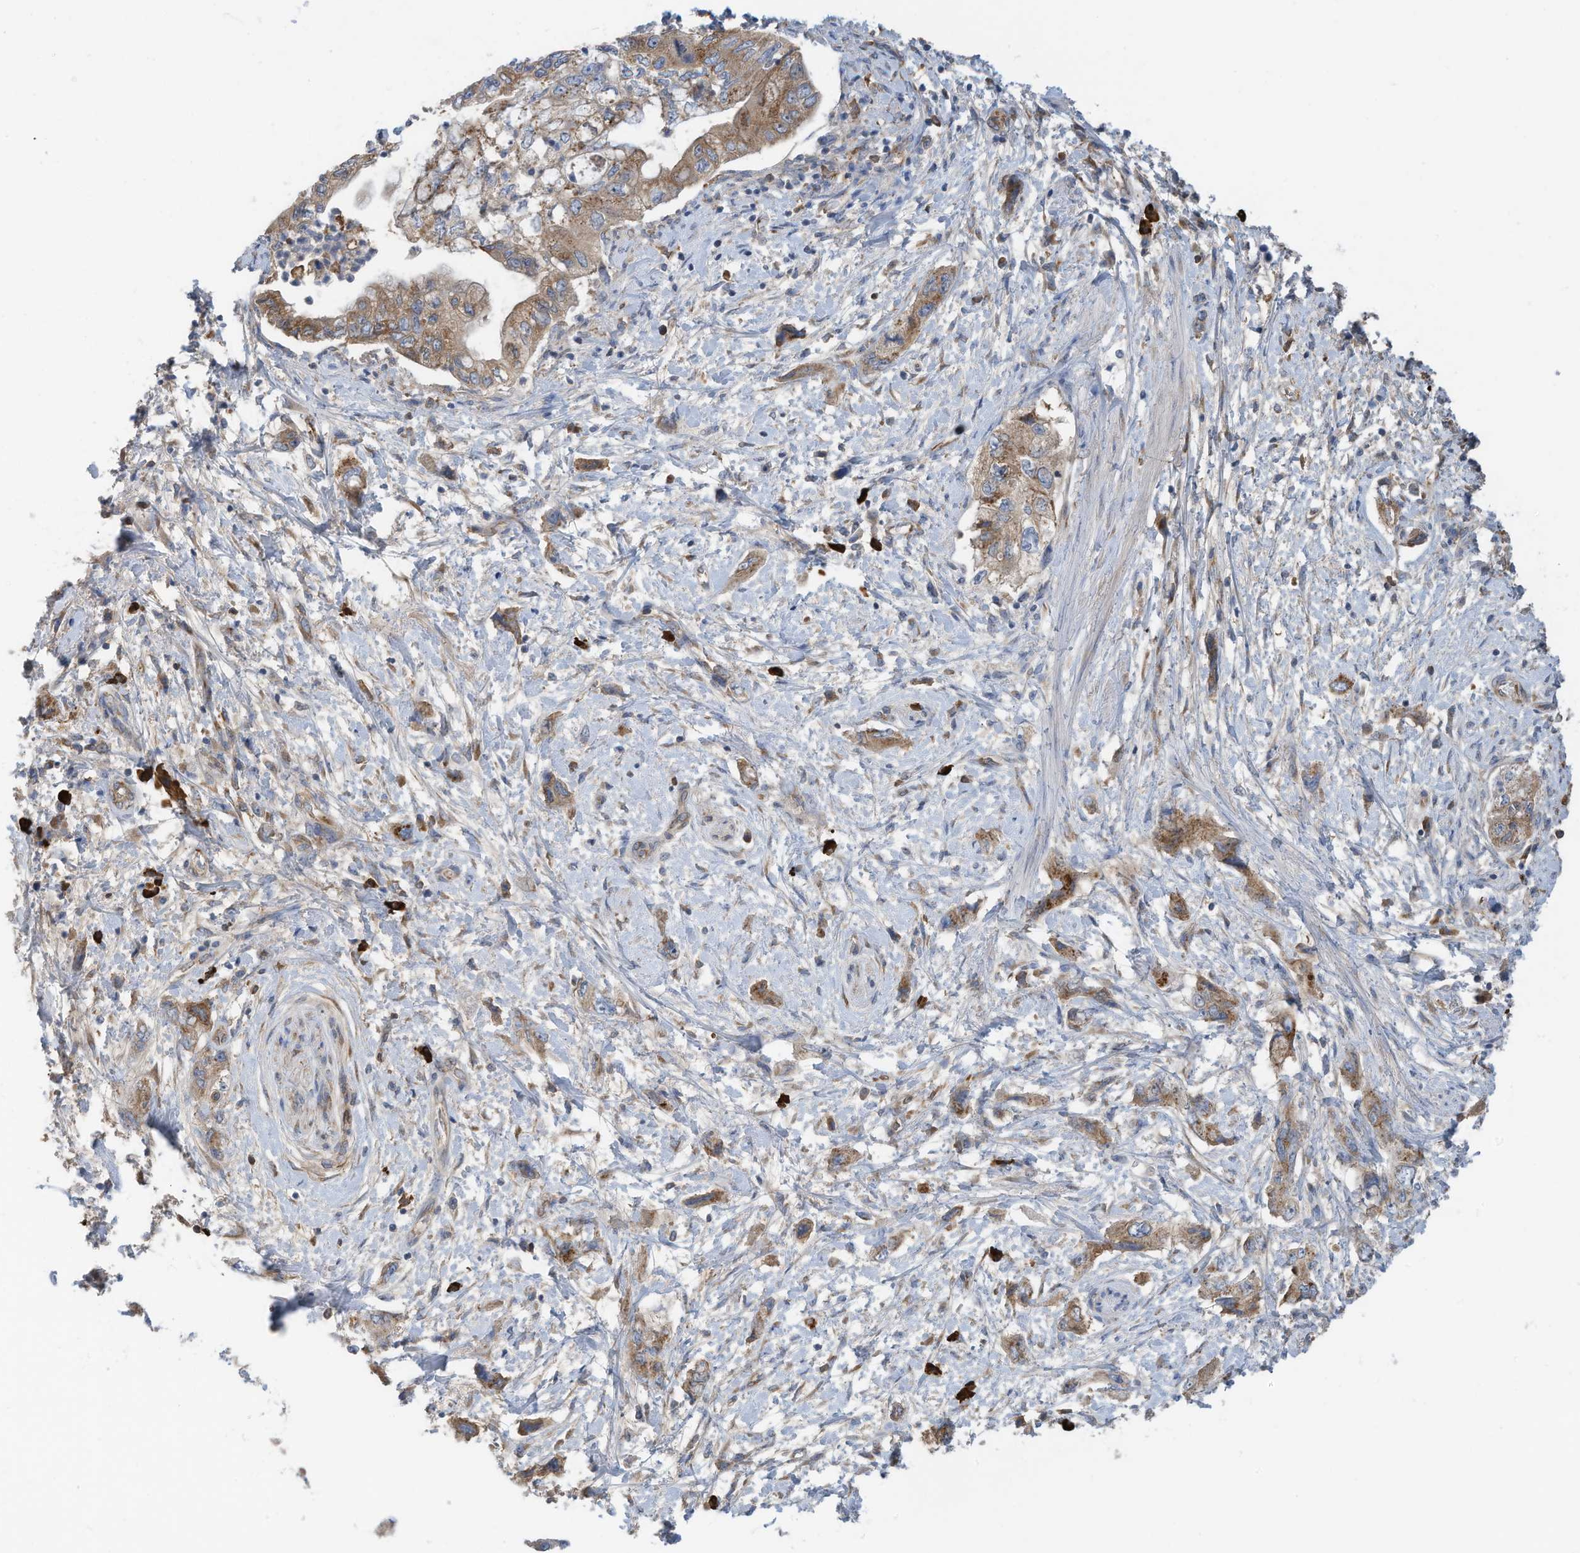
{"staining": {"intensity": "moderate", "quantity": ">75%", "location": "cytoplasmic/membranous"}, "tissue": "pancreatic cancer", "cell_type": "Tumor cells", "image_type": "cancer", "snomed": [{"axis": "morphology", "description": "Adenocarcinoma, NOS"}, {"axis": "topography", "description": "Pancreas"}], "caption": "IHC of pancreatic adenocarcinoma reveals medium levels of moderate cytoplasmic/membranous staining in about >75% of tumor cells.", "gene": "SLC5A11", "patient": {"sex": "female", "age": 73}}